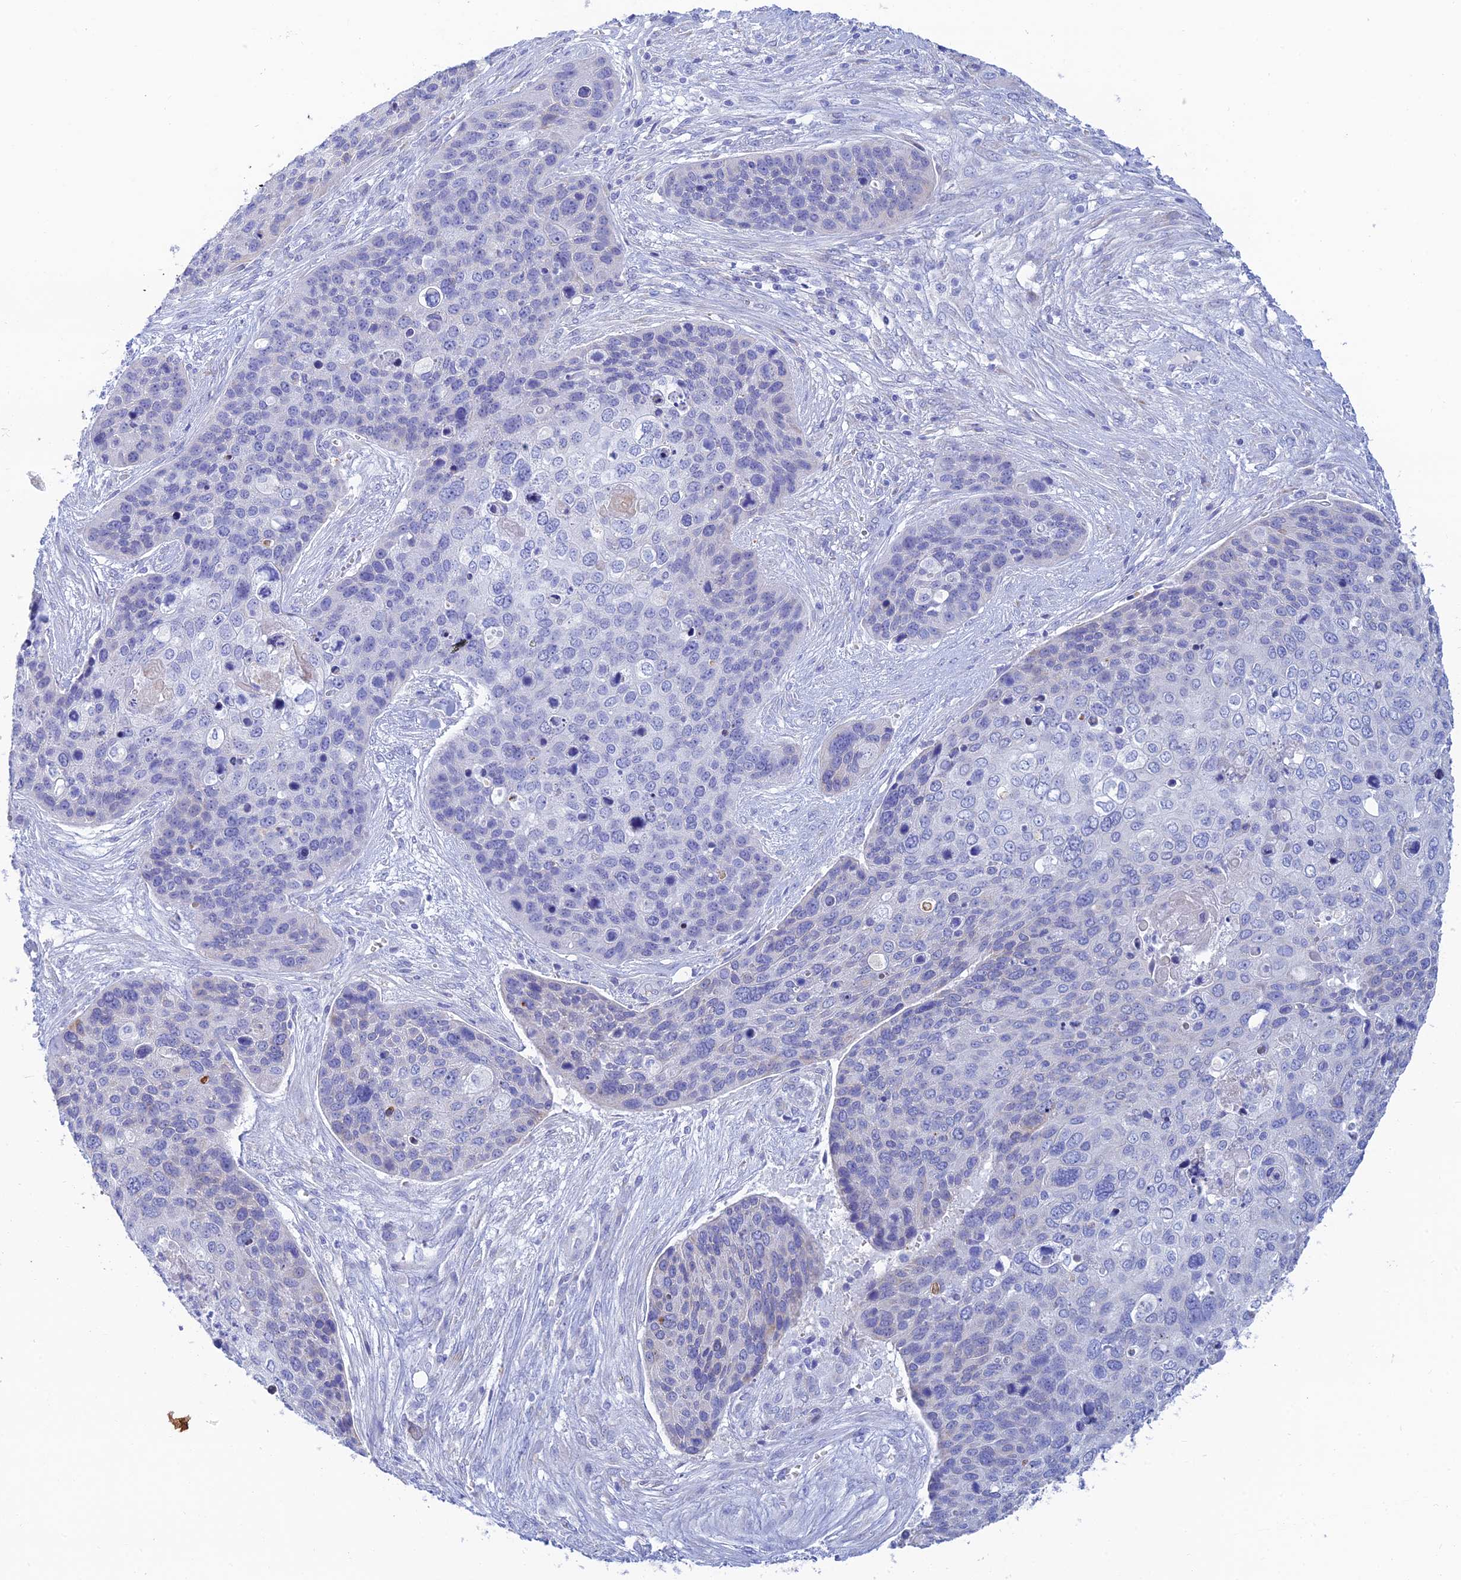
{"staining": {"intensity": "negative", "quantity": "none", "location": "none"}, "tissue": "skin cancer", "cell_type": "Tumor cells", "image_type": "cancer", "snomed": [{"axis": "morphology", "description": "Basal cell carcinoma"}, {"axis": "topography", "description": "Skin"}], "caption": "Immunohistochemistry of skin cancer (basal cell carcinoma) displays no positivity in tumor cells. (DAB immunohistochemistry with hematoxylin counter stain).", "gene": "CEP152", "patient": {"sex": "female", "age": 74}}